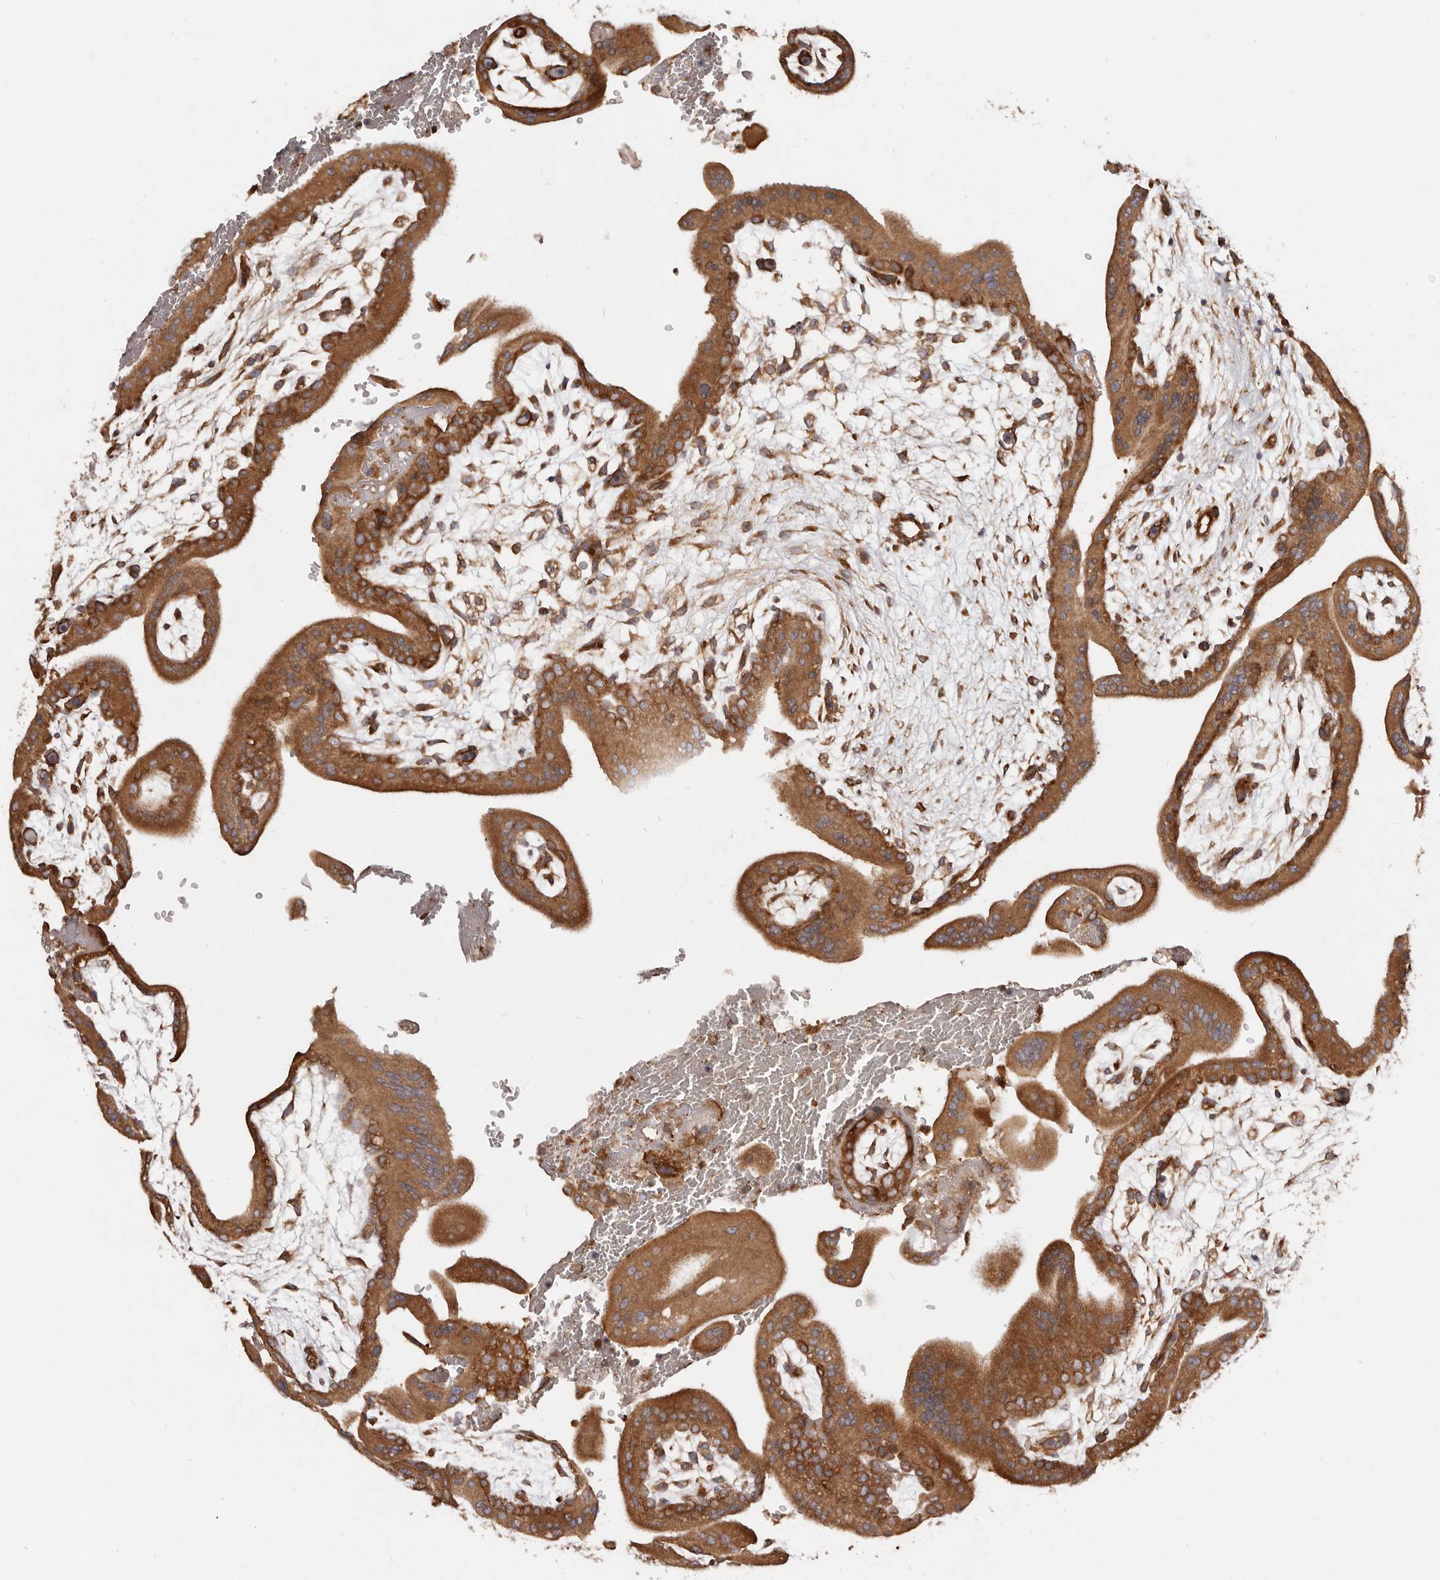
{"staining": {"intensity": "strong", "quantity": ">75%", "location": "cytoplasmic/membranous"}, "tissue": "placenta", "cell_type": "Trophoblastic cells", "image_type": "normal", "snomed": [{"axis": "morphology", "description": "Normal tissue, NOS"}, {"axis": "topography", "description": "Placenta"}], "caption": "About >75% of trophoblastic cells in normal human placenta reveal strong cytoplasmic/membranous protein positivity as visualized by brown immunohistochemical staining.", "gene": "RPS6", "patient": {"sex": "female", "age": 35}}